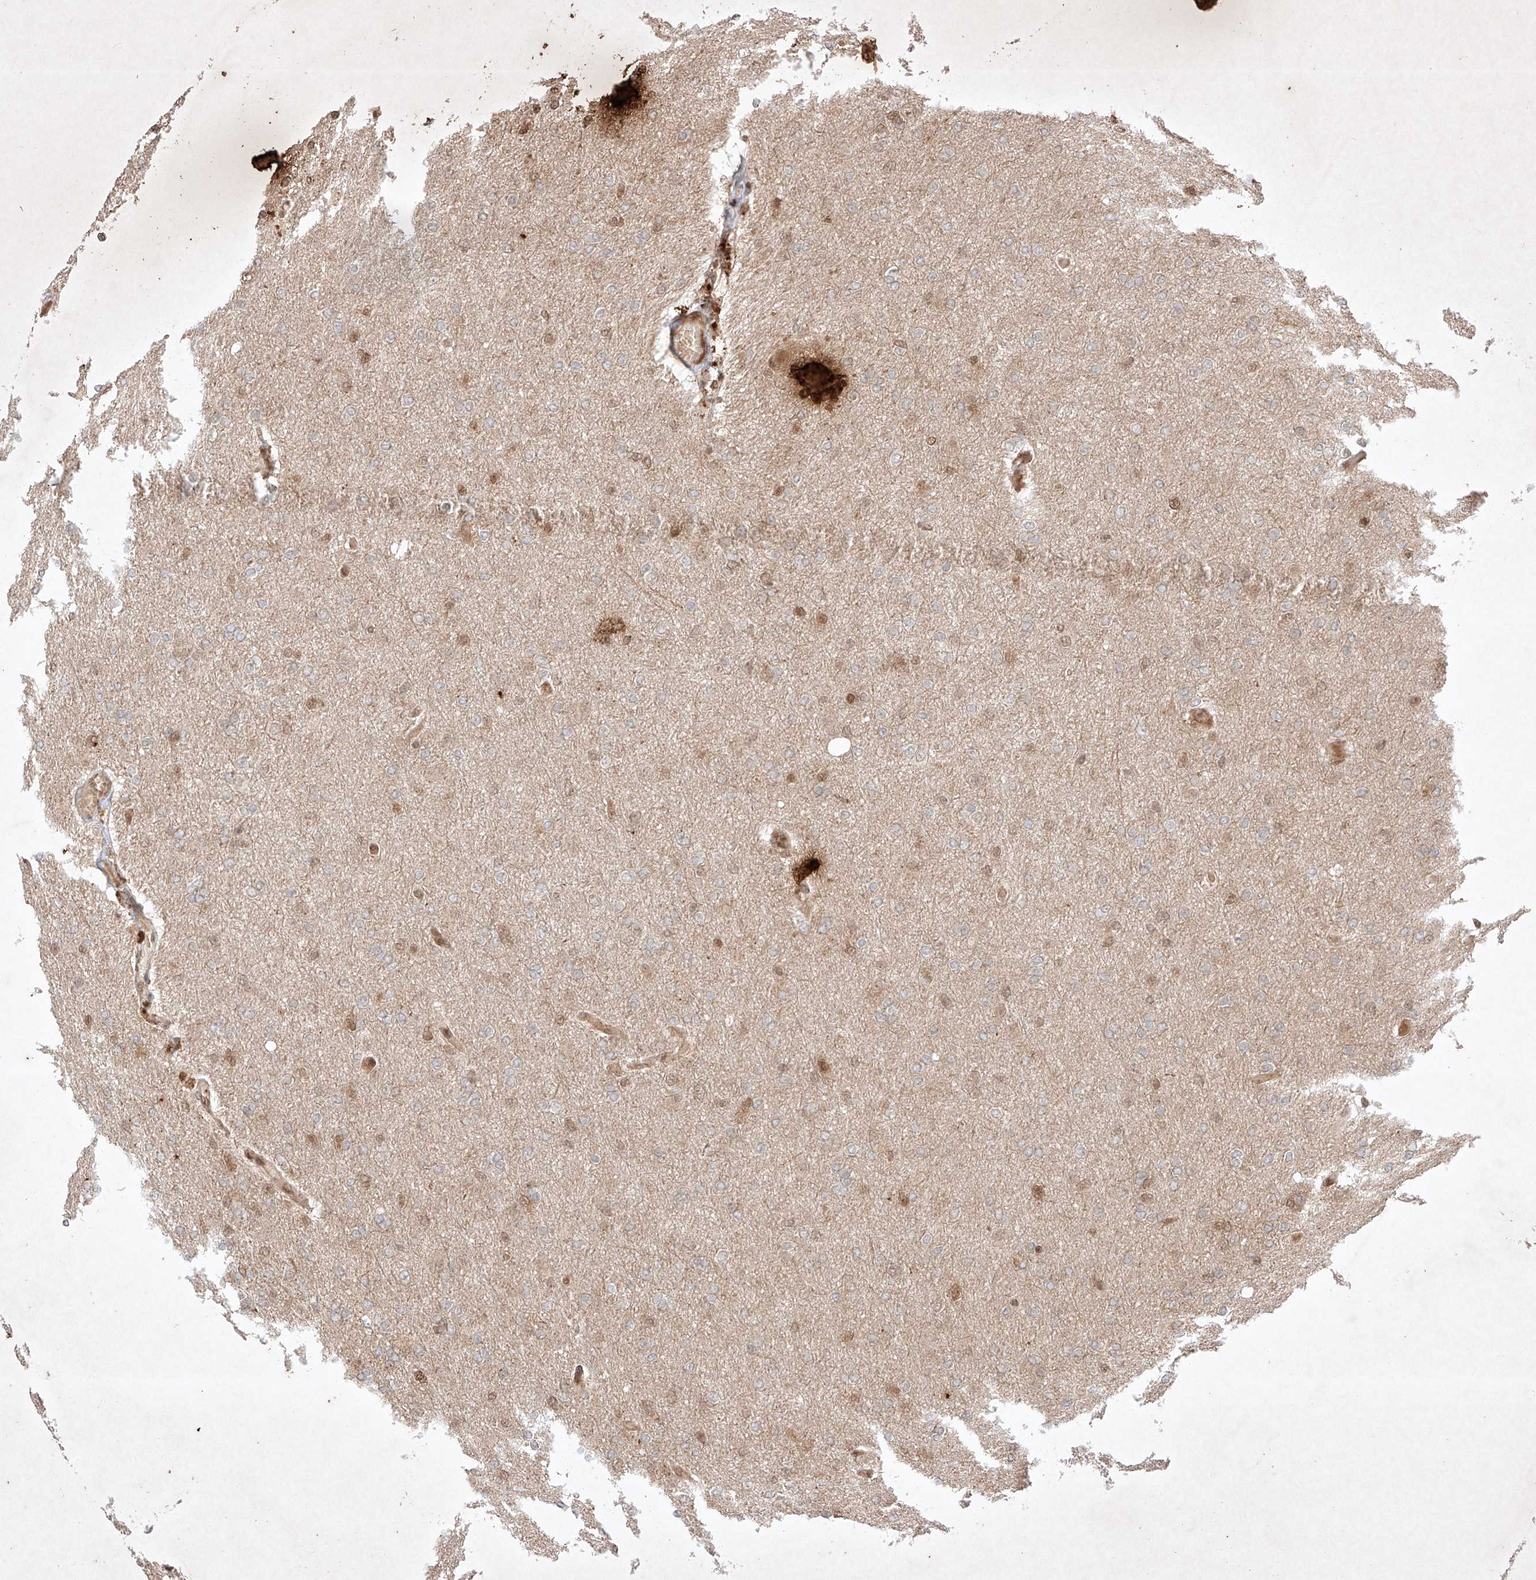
{"staining": {"intensity": "moderate", "quantity": "<25%", "location": "nuclear"}, "tissue": "glioma", "cell_type": "Tumor cells", "image_type": "cancer", "snomed": [{"axis": "morphology", "description": "Glioma, malignant, High grade"}, {"axis": "topography", "description": "Cerebral cortex"}], "caption": "High-grade glioma (malignant) tissue displays moderate nuclear staining in about <25% of tumor cells The staining was performed using DAB to visualize the protein expression in brown, while the nuclei were stained in blue with hematoxylin (Magnification: 20x).", "gene": "RNF31", "patient": {"sex": "female", "age": 36}}